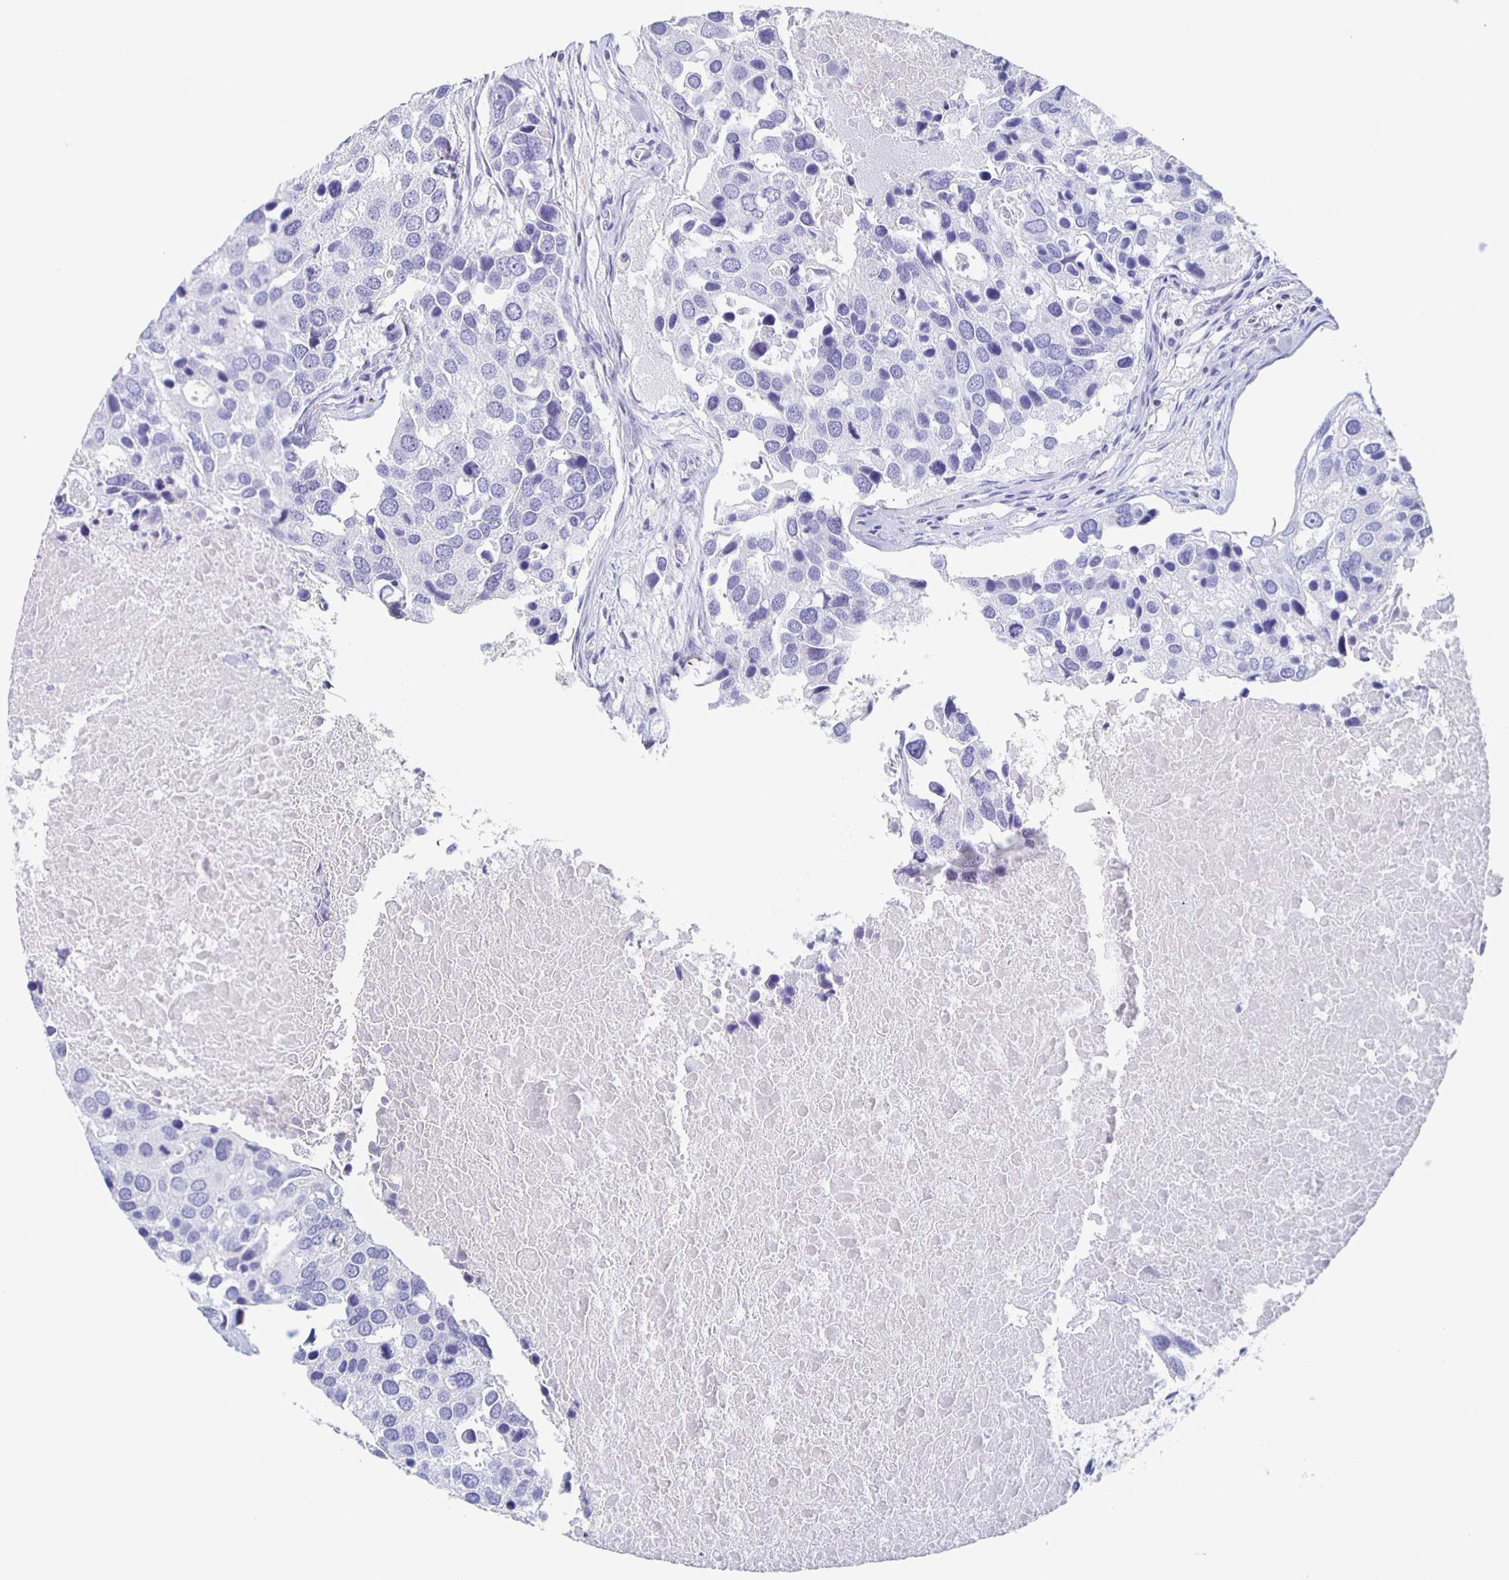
{"staining": {"intensity": "negative", "quantity": "none", "location": "none"}, "tissue": "breast cancer", "cell_type": "Tumor cells", "image_type": "cancer", "snomed": [{"axis": "morphology", "description": "Duct carcinoma"}, {"axis": "topography", "description": "Breast"}], "caption": "Tumor cells are negative for protein expression in human invasive ductal carcinoma (breast).", "gene": "FGA", "patient": {"sex": "female", "age": 83}}